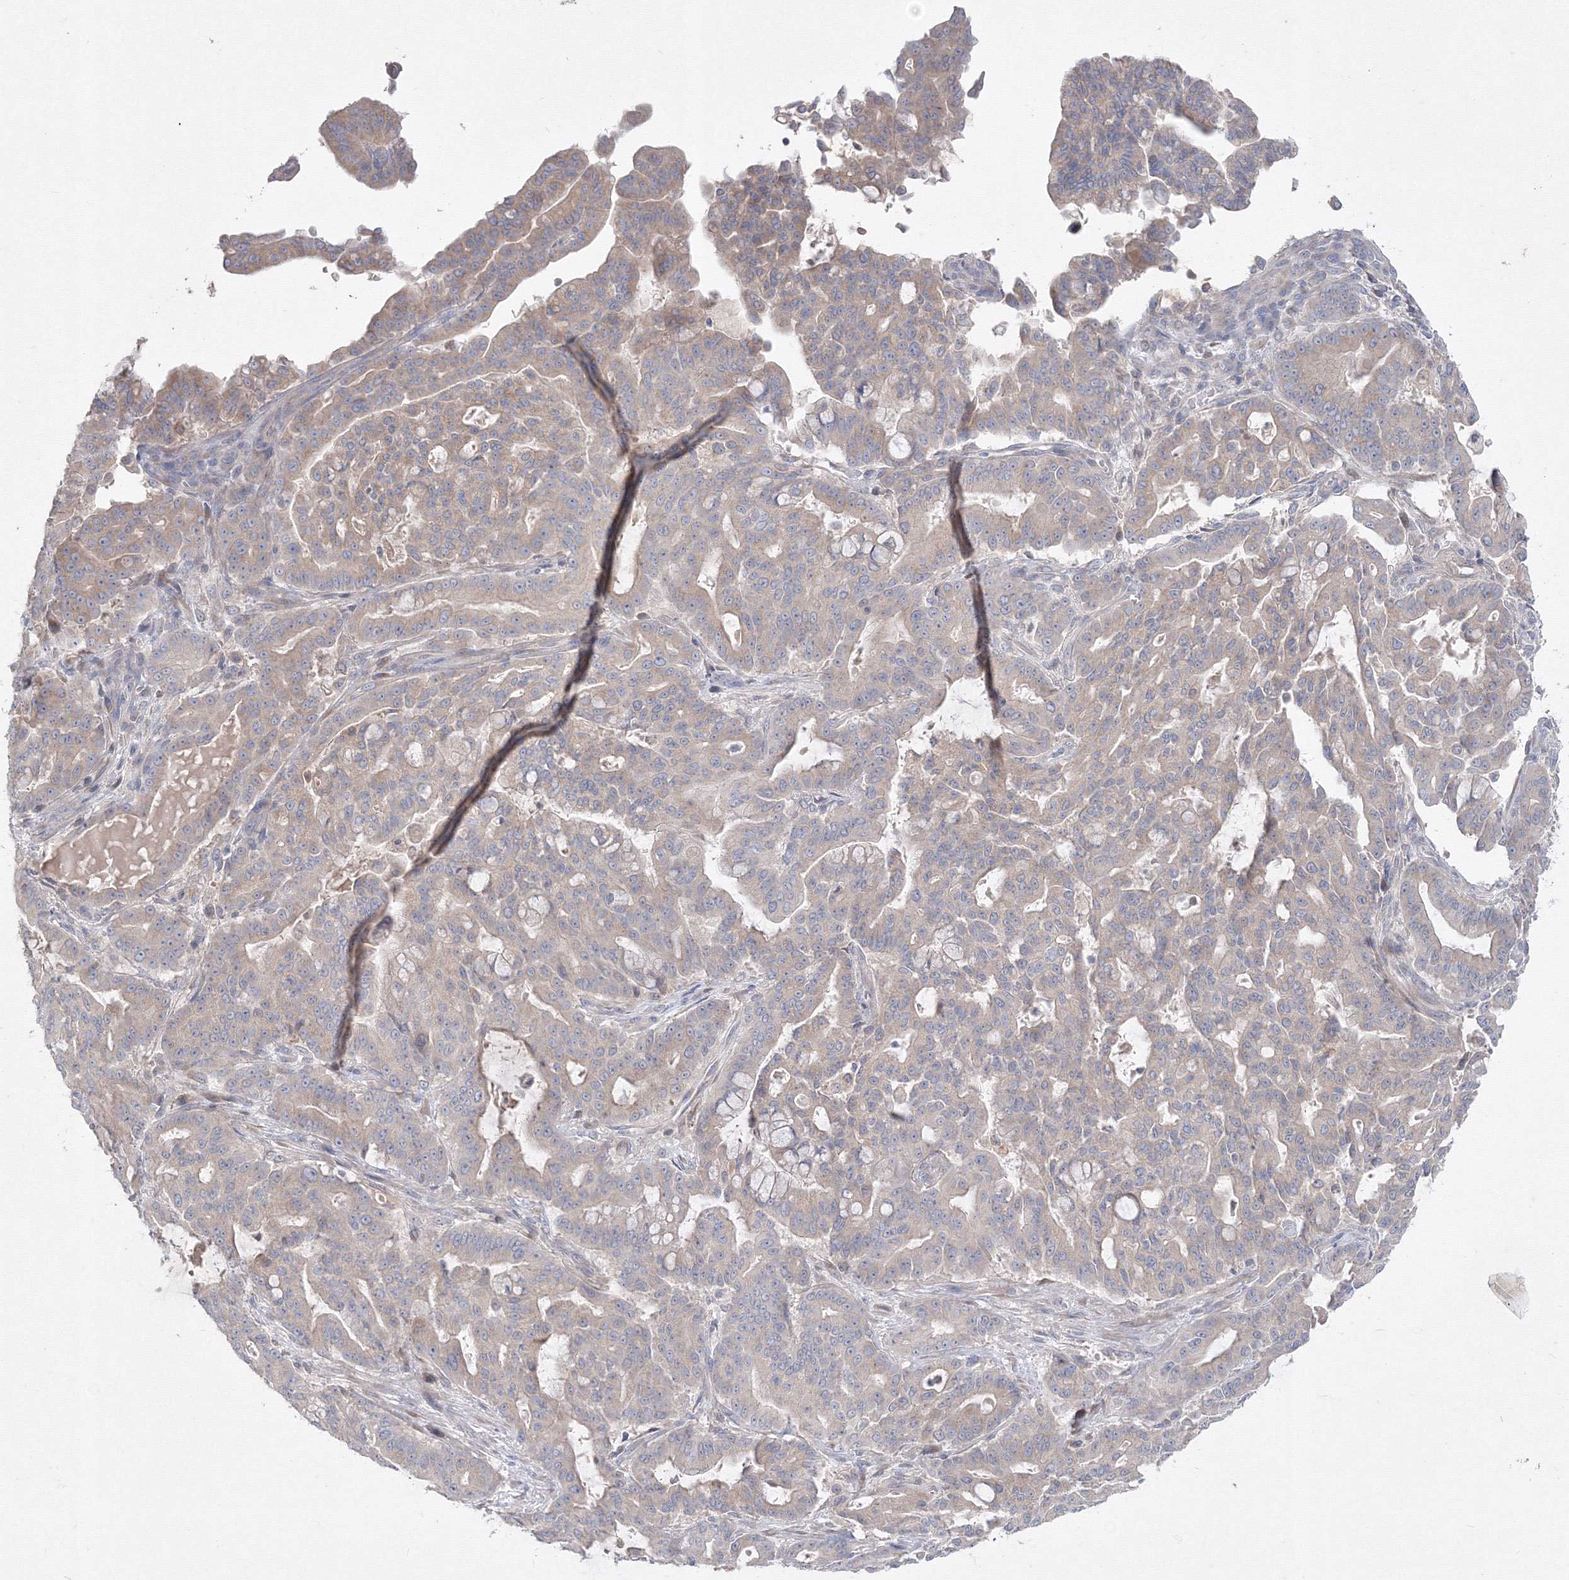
{"staining": {"intensity": "weak", "quantity": "25%-75%", "location": "cytoplasmic/membranous"}, "tissue": "pancreatic cancer", "cell_type": "Tumor cells", "image_type": "cancer", "snomed": [{"axis": "morphology", "description": "Adenocarcinoma, NOS"}, {"axis": "topography", "description": "Pancreas"}], "caption": "A high-resolution histopathology image shows IHC staining of adenocarcinoma (pancreatic), which displays weak cytoplasmic/membranous expression in about 25%-75% of tumor cells.", "gene": "FBXL8", "patient": {"sex": "male", "age": 63}}